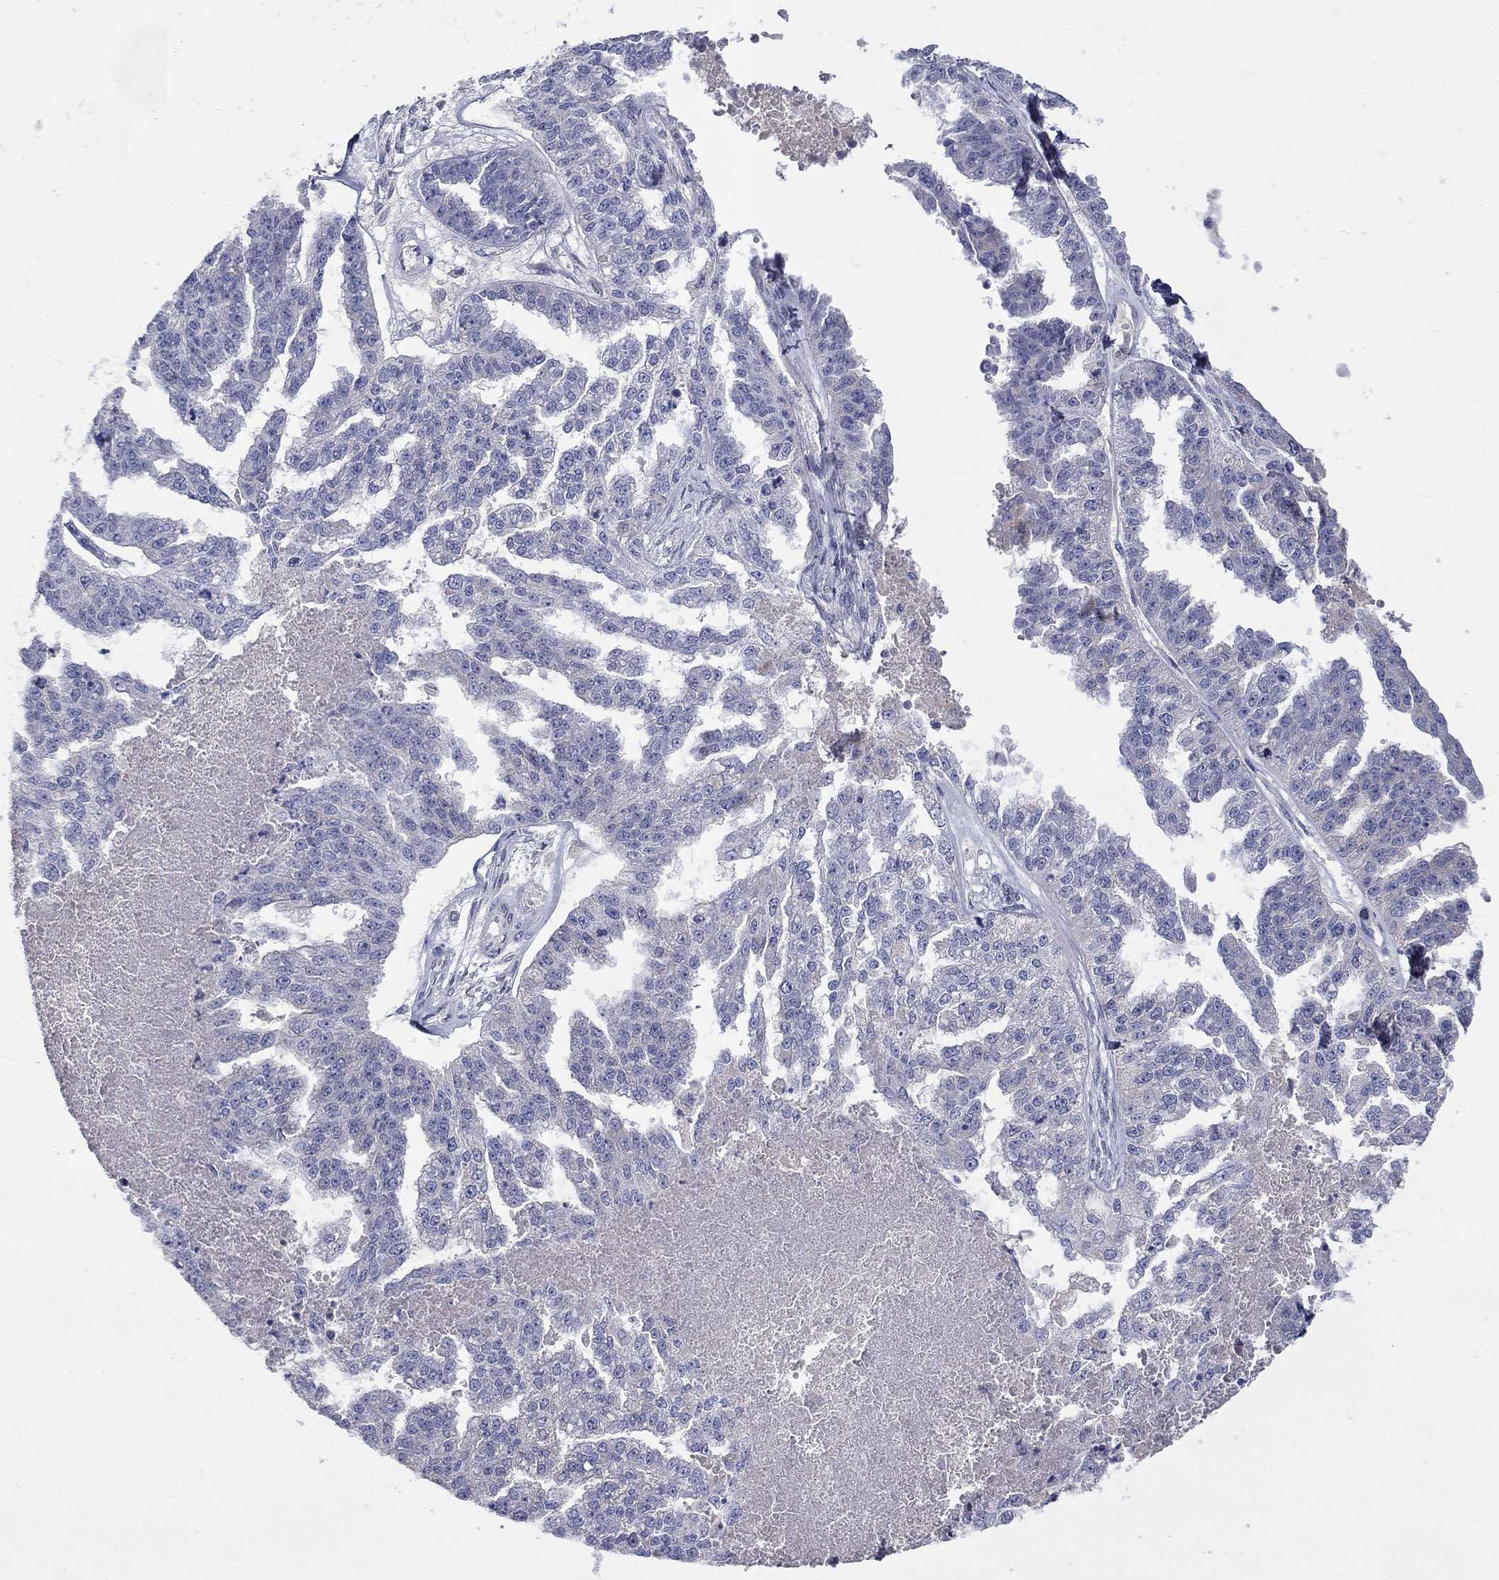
{"staining": {"intensity": "negative", "quantity": "none", "location": "none"}, "tissue": "ovarian cancer", "cell_type": "Tumor cells", "image_type": "cancer", "snomed": [{"axis": "morphology", "description": "Cystadenocarcinoma, serous, NOS"}, {"axis": "topography", "description": "Ovary"}], "caption": "Protein analysis of ovarian serous cystadenocarcinoma displays no significant expression in tumor cells.", "gene": "LRFN4", "patient": {"sex": "female", "age": 58}}